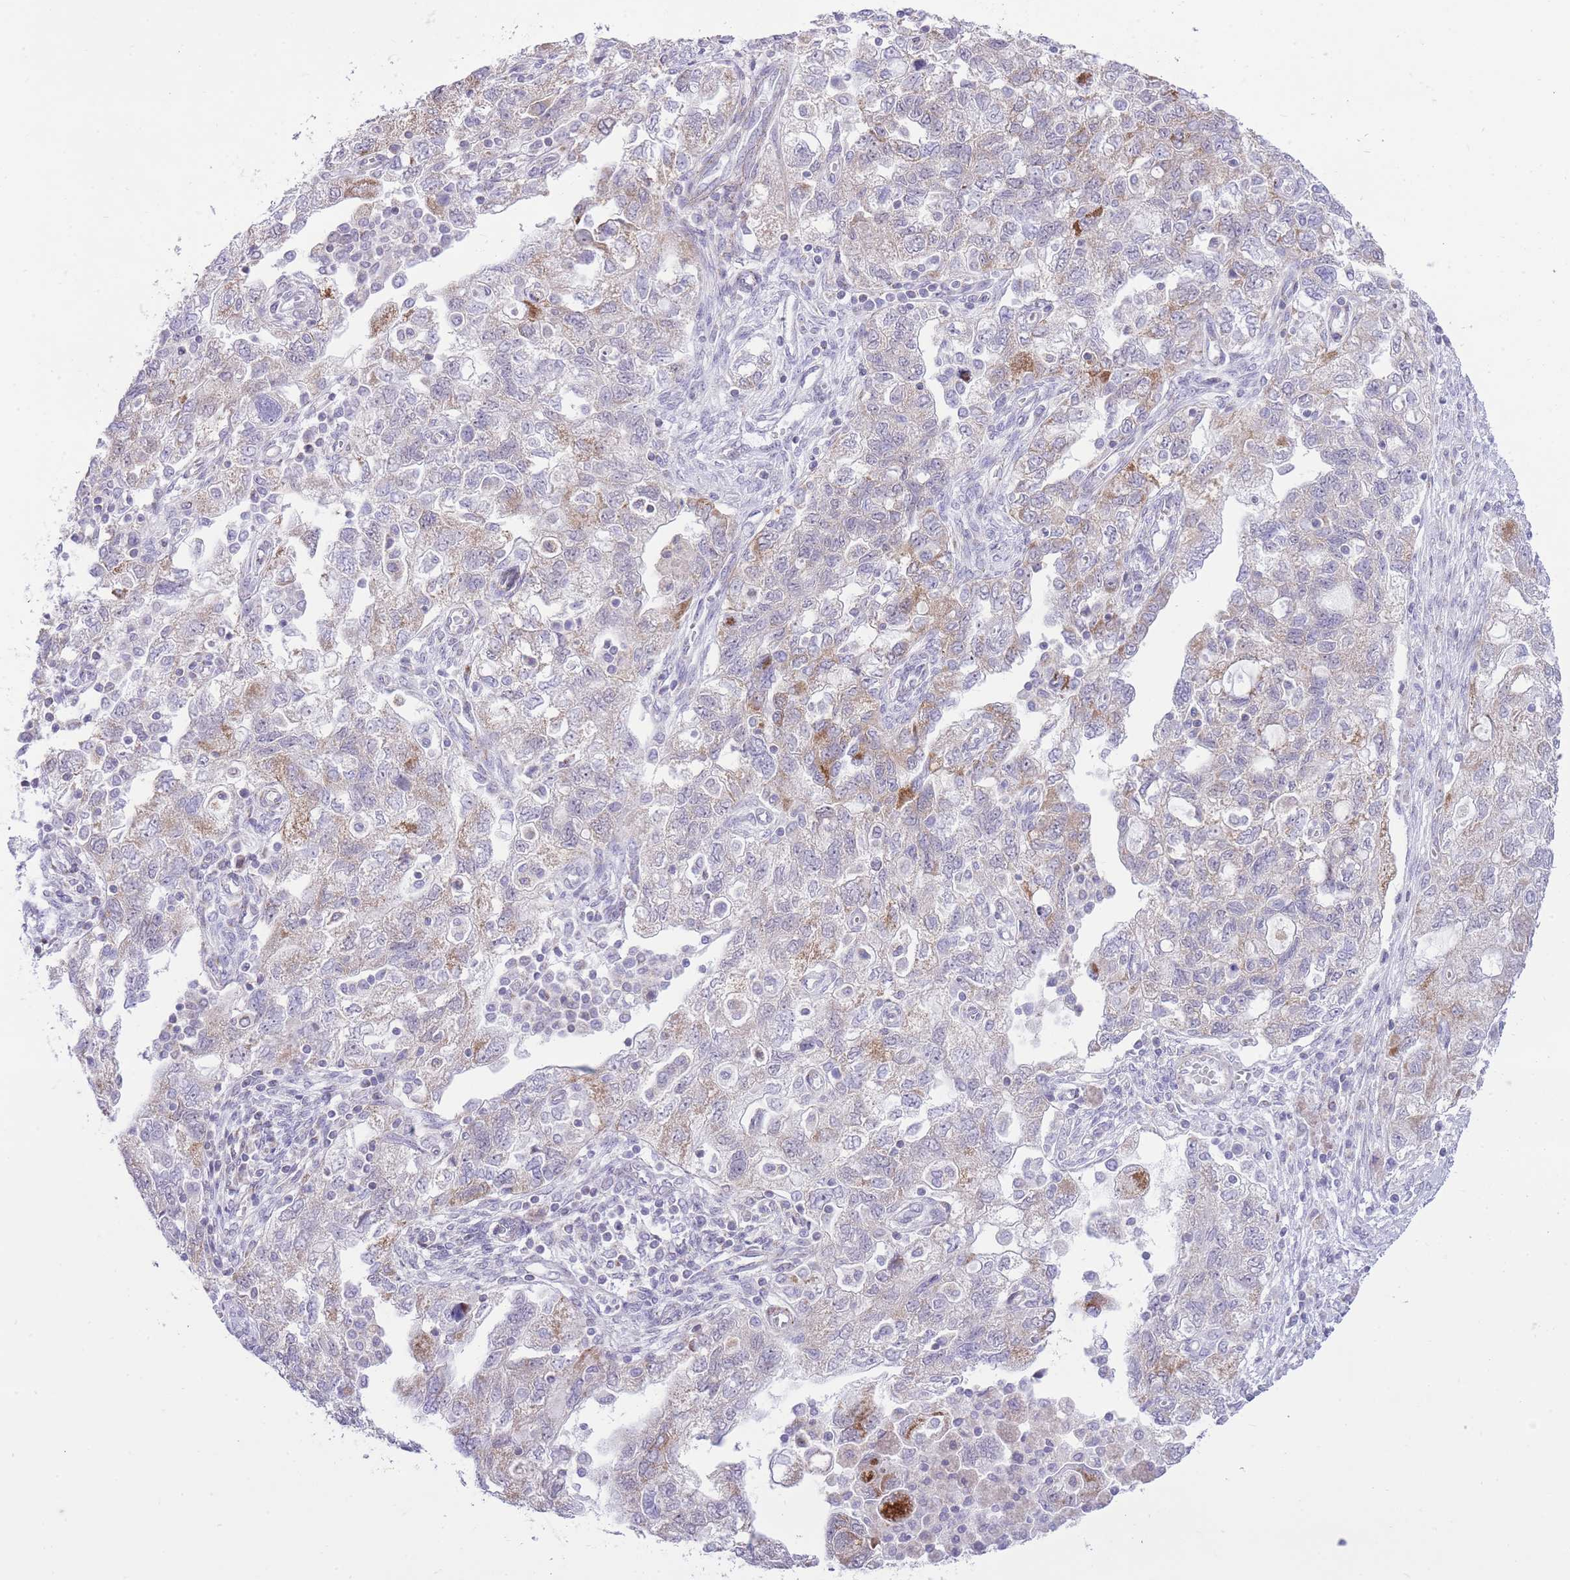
{"staining": {"intensity": "moderate", "quantity": "<25%", "location": "cytoplasmic/membranous"}, "tissue": "ovarian cancer", "cell_type": "Tumor cells", "image_type": "cancer", "snomed": [{"axis": "morphology", "description": "Carcinoma, NOS"}, {"axis": "morphology", "description": "Cystadenocarcinoma, serous, NOS"}, {"axis": "topography", "description": "Ovary"}], "caption": "Ovarian carcinoma stained with a brown dye exhibits moderate cytoplasmic/membranous positive expression in about <25% of tumor cells.", "gene": "DENND2D", "patient": {"sex": "female", "age": 69}}